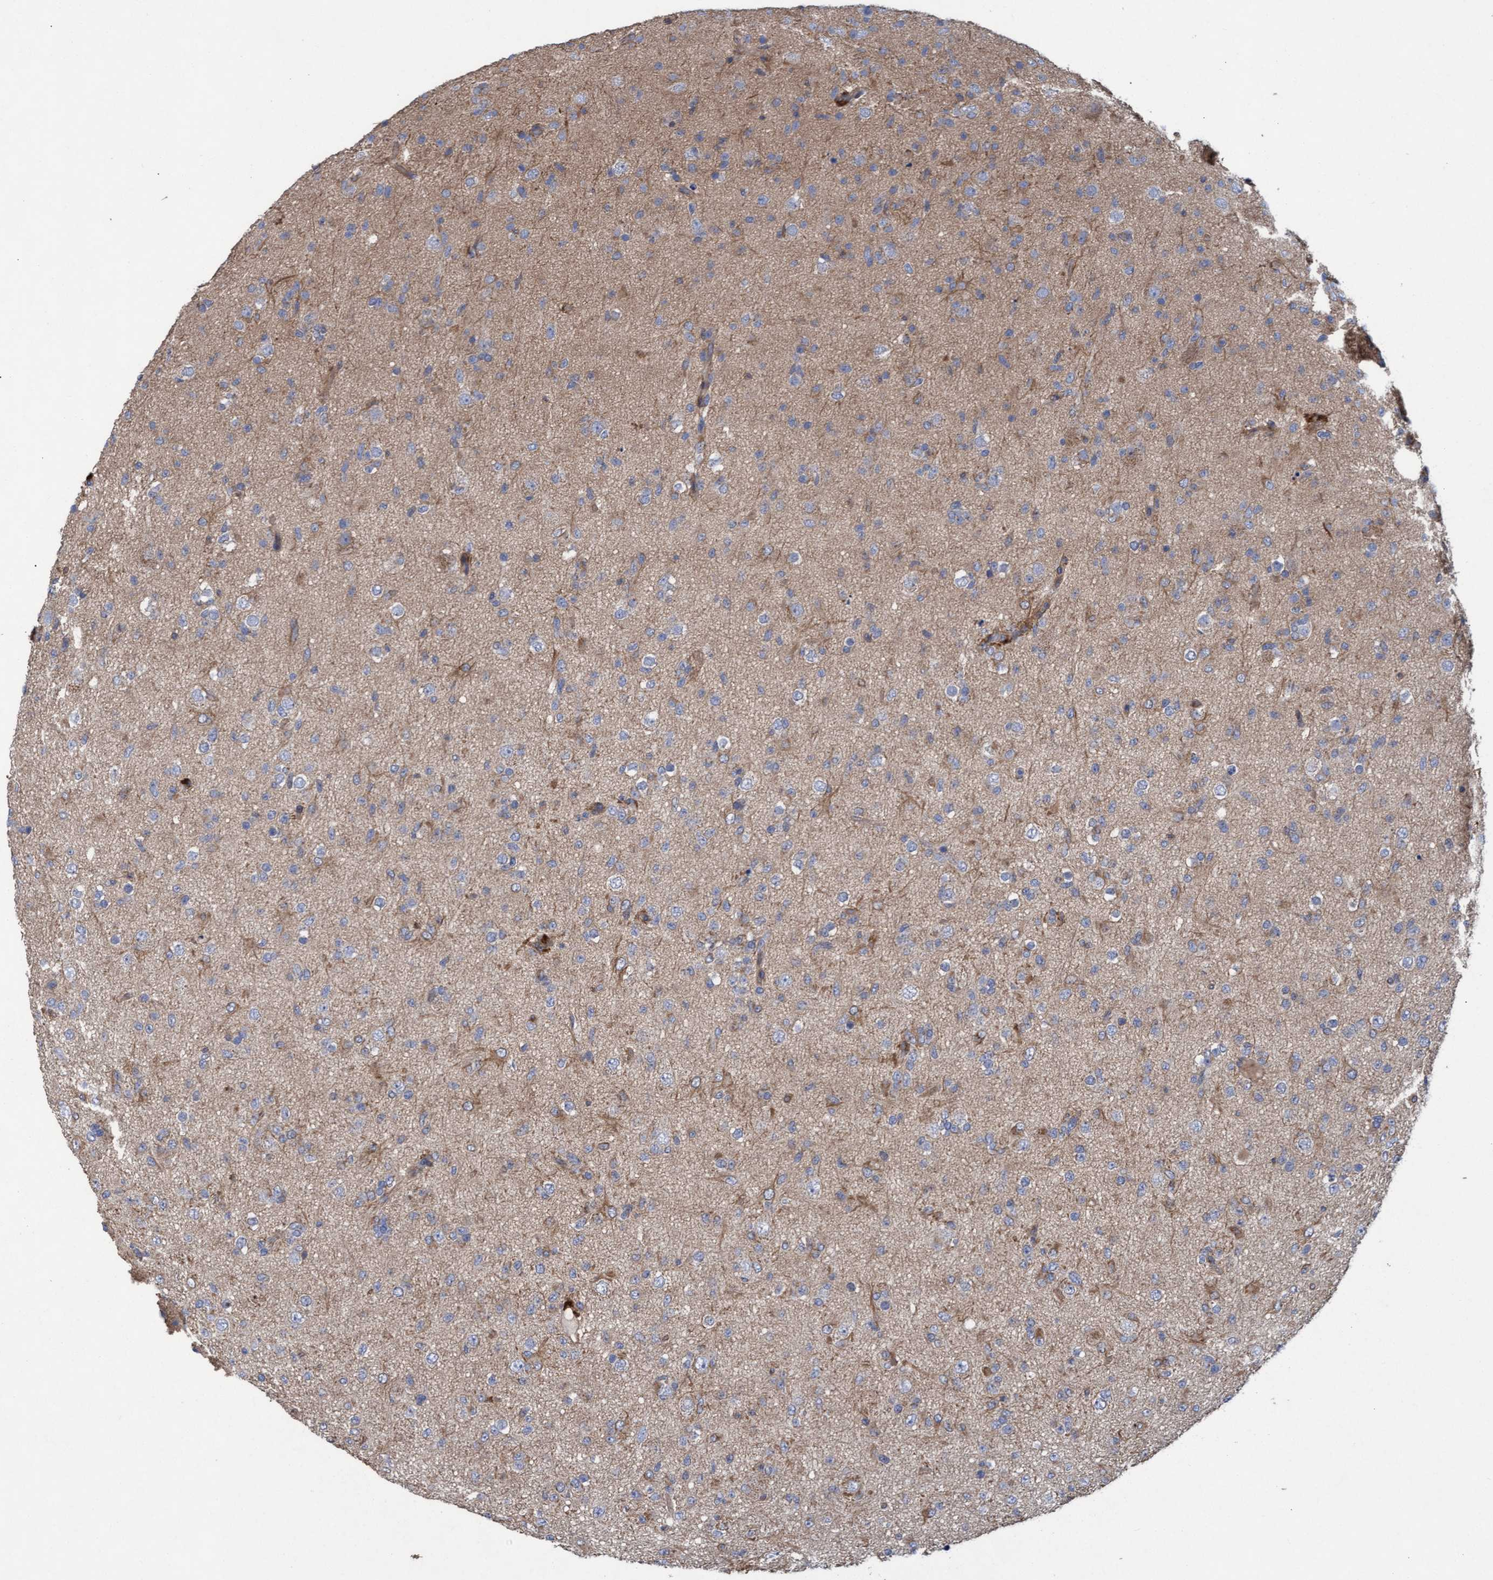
{"staining": {"intensity": "weak", "quantity": "25%-75%", "location": "cytoplasmic/membranous"}, "tissue": "glioma", "cell_type": "Tumor cells", "image_type": "cancer", "snomed": [{"axis": "morphology", "description": "Glioma, malignant, Low grade"}, {"axis": "topography", "description": "Brain"}], "caption": "Weak cytoplasmic/membranous protein staining is seen in about 25%-75% of tumor cells in glioma. (DAB (3,3'-diaminobenzidine) IHC with brightfield microscopy, high magnification).", "gene": "MRPL38", "patient": {"sex": "male", "age": 65}}